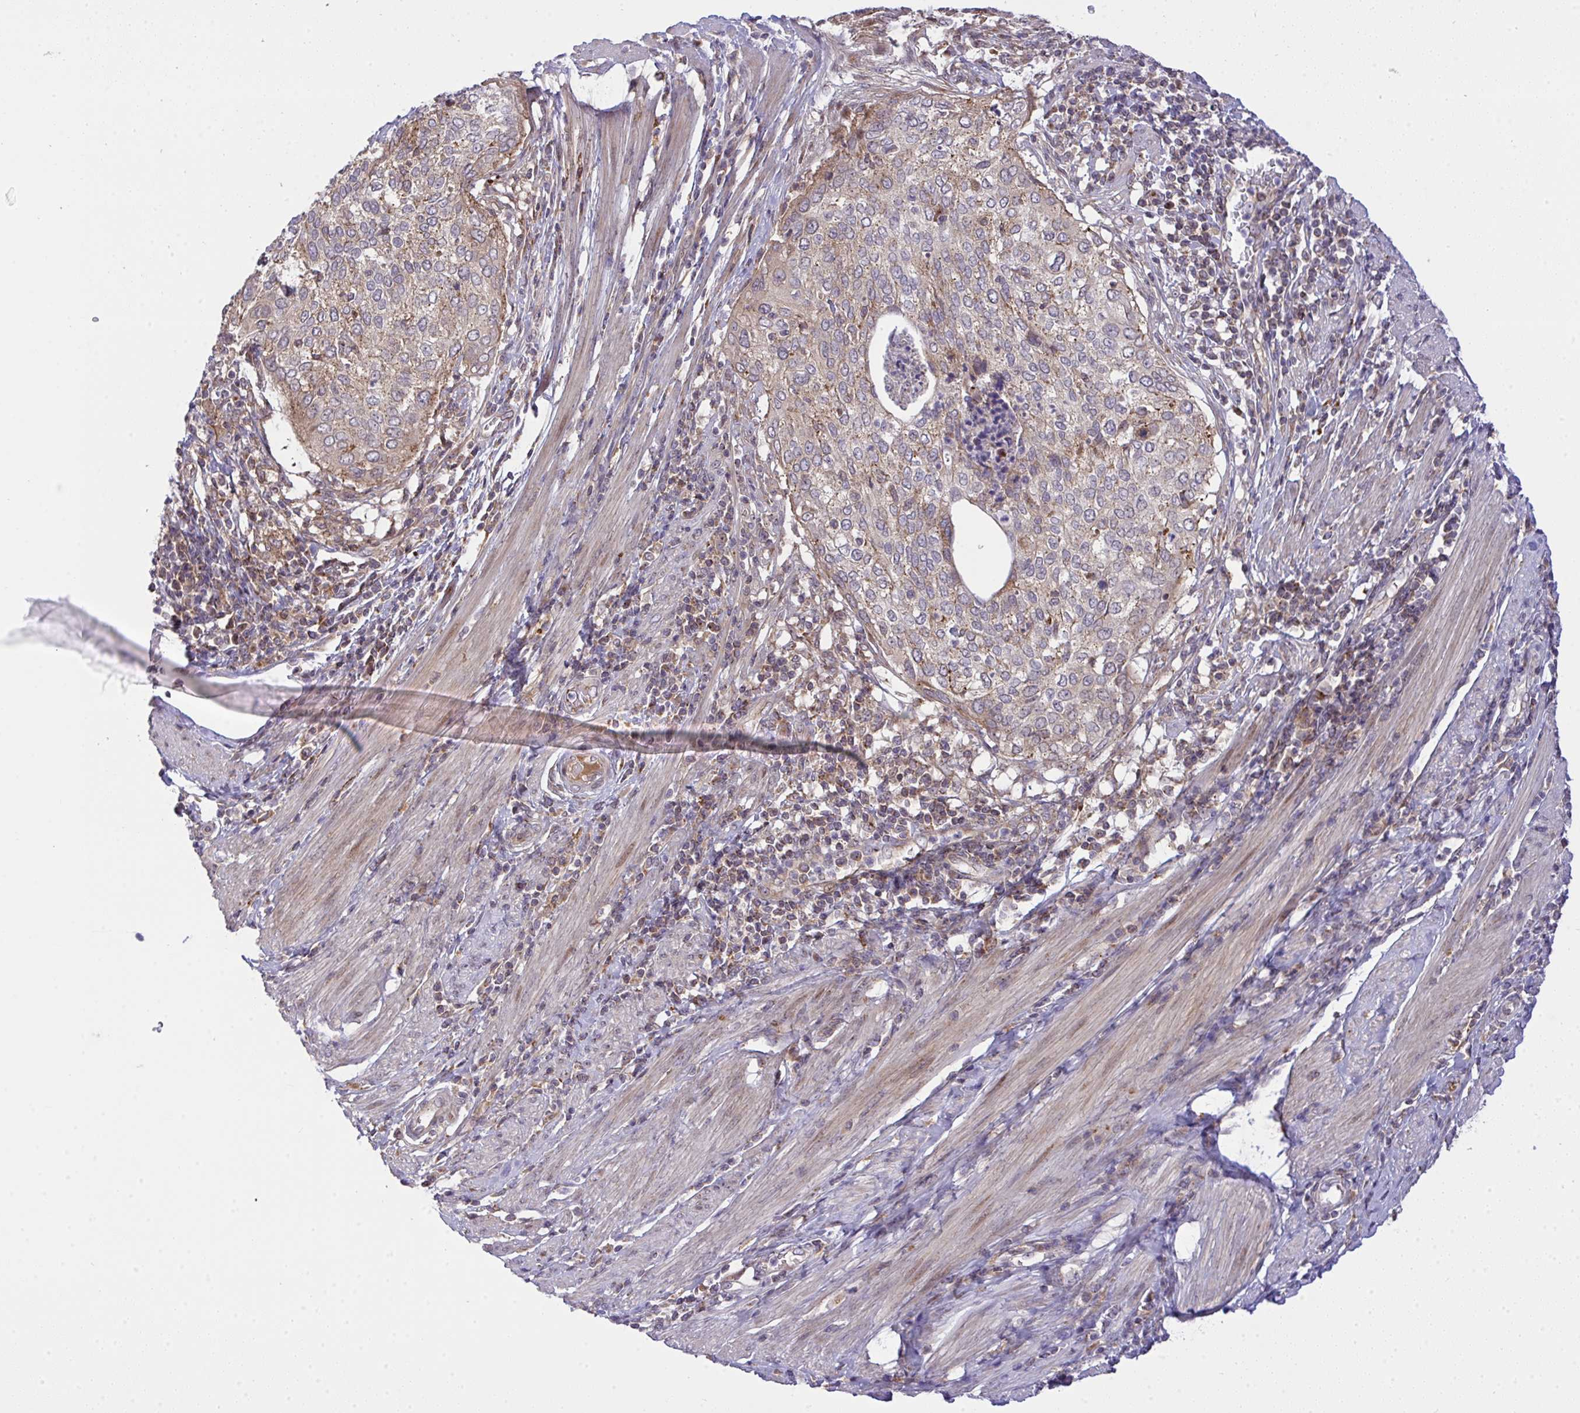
{"staining": {"intensity": "moderate", "quantity": "<25%", "location": "cytoplasmic/membranous"}, "tissue": "cervical cancer", "cell_type": "Tumor cells", "image_type": "cancer", "snomed": [{"axis": "morphology", "description": "Squamous cell carcinoma, NOS"}, {"axis": "topography", "description": "Cervix"}], "caption": "Cervical squamous cell carcinoma stained with a protein marker demonstrates moderate staining in tumor cells.", "gene": "SLC9A6", "patient": {"sex": "female", "age": 38}}